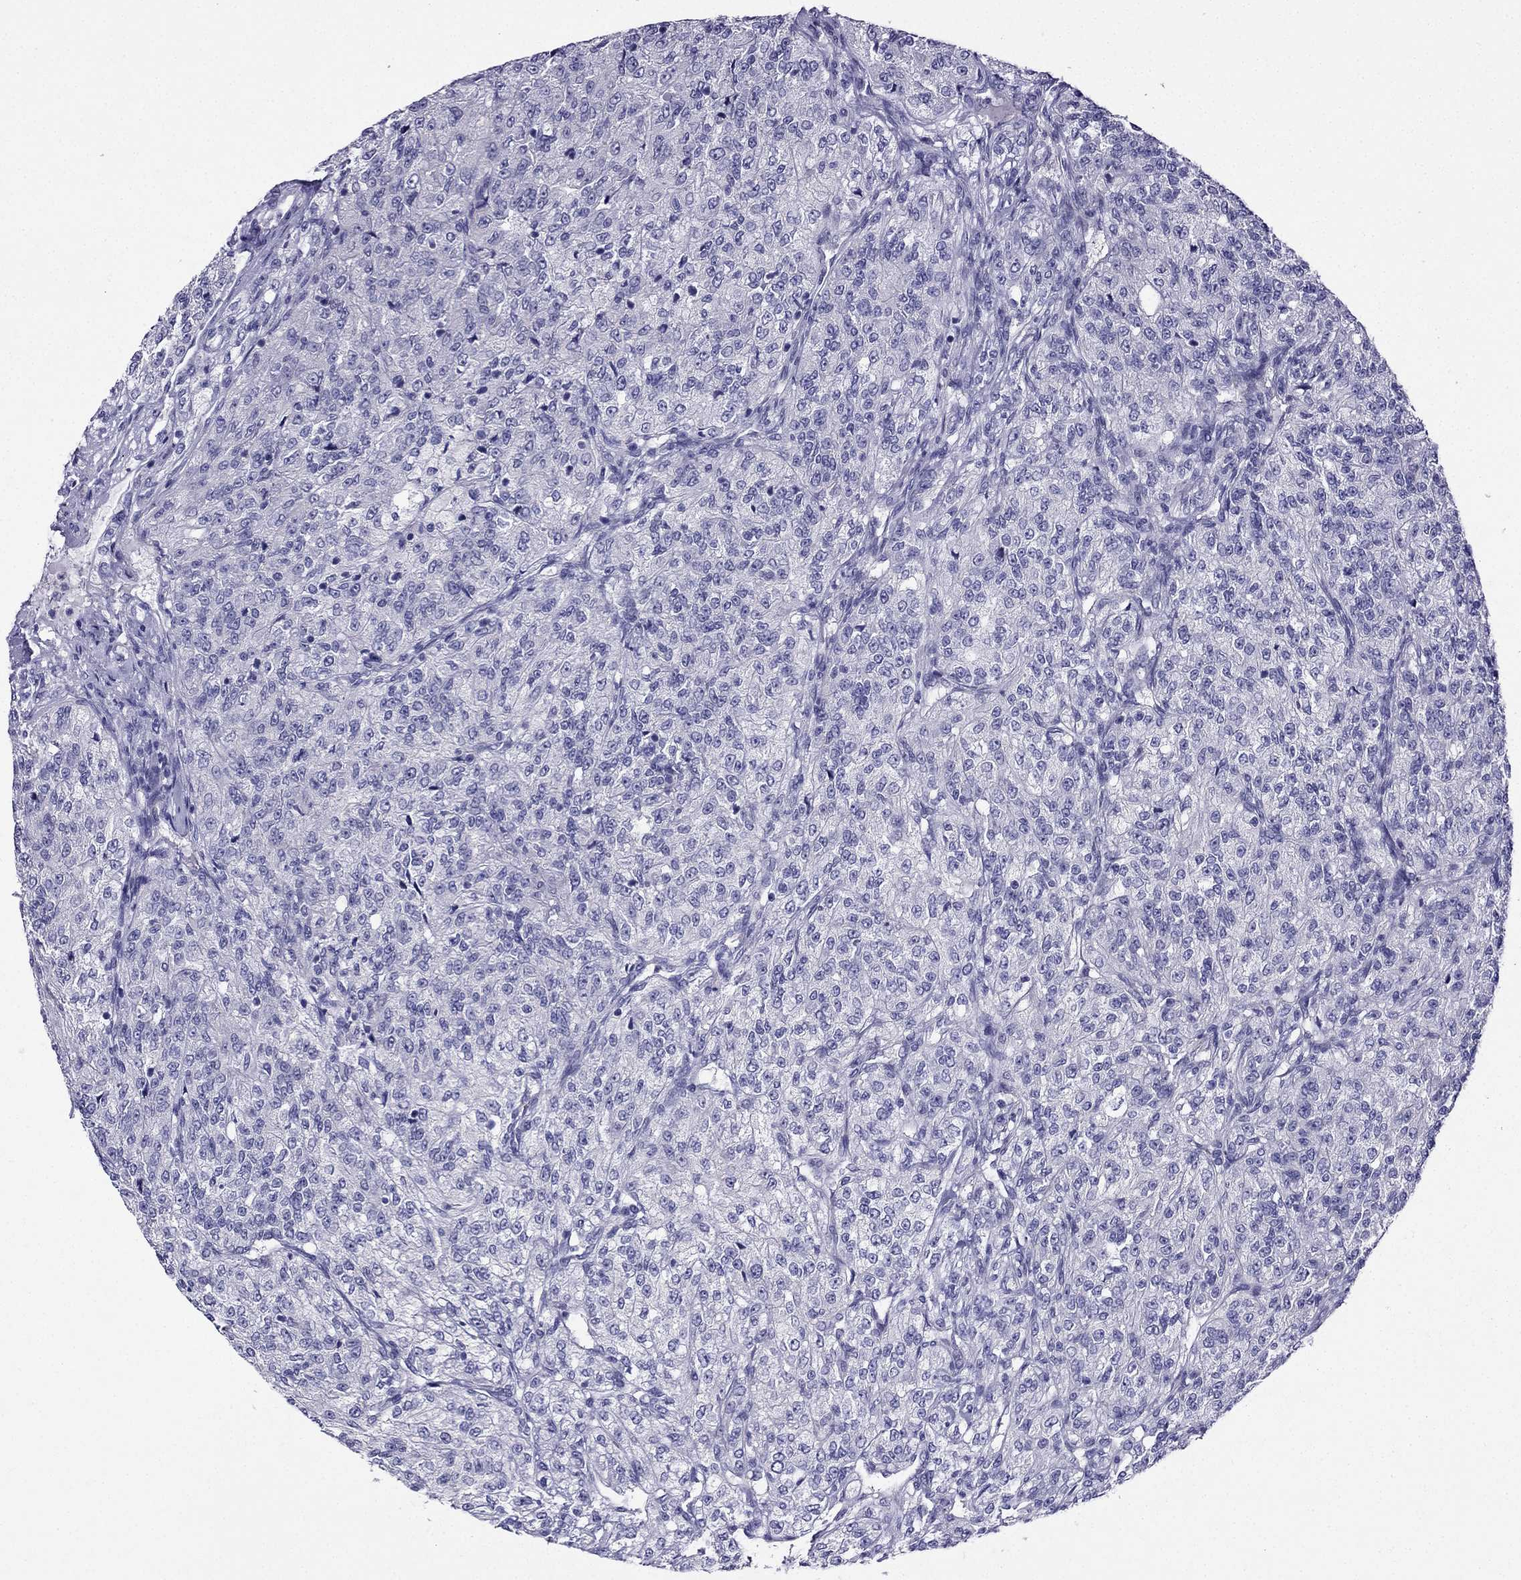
{"staining": {"intensity": "negative", "quantity": "none", "location": "none"}, "tissue": "renal cancer", "cell_type": "Tumor cells", "image_type": "cancer", "snomed": [{"axis": "morphology", "description": "Adenocarcinoma, NOS"}, {"axis": "topography", "description": "Kidney"}], "caption": "This micrograph is of adenocarcinoma (renal) stained with immunohistochemistry to label a protein in brown with the nuclei are counter-stained blue. There is no expression in tumor cells. (Immunohistochemistry (ihc), brightfield microscopy, high magnification).", "gene": "KCNJ10", "patient": {"sex": "female", "age": 63}}